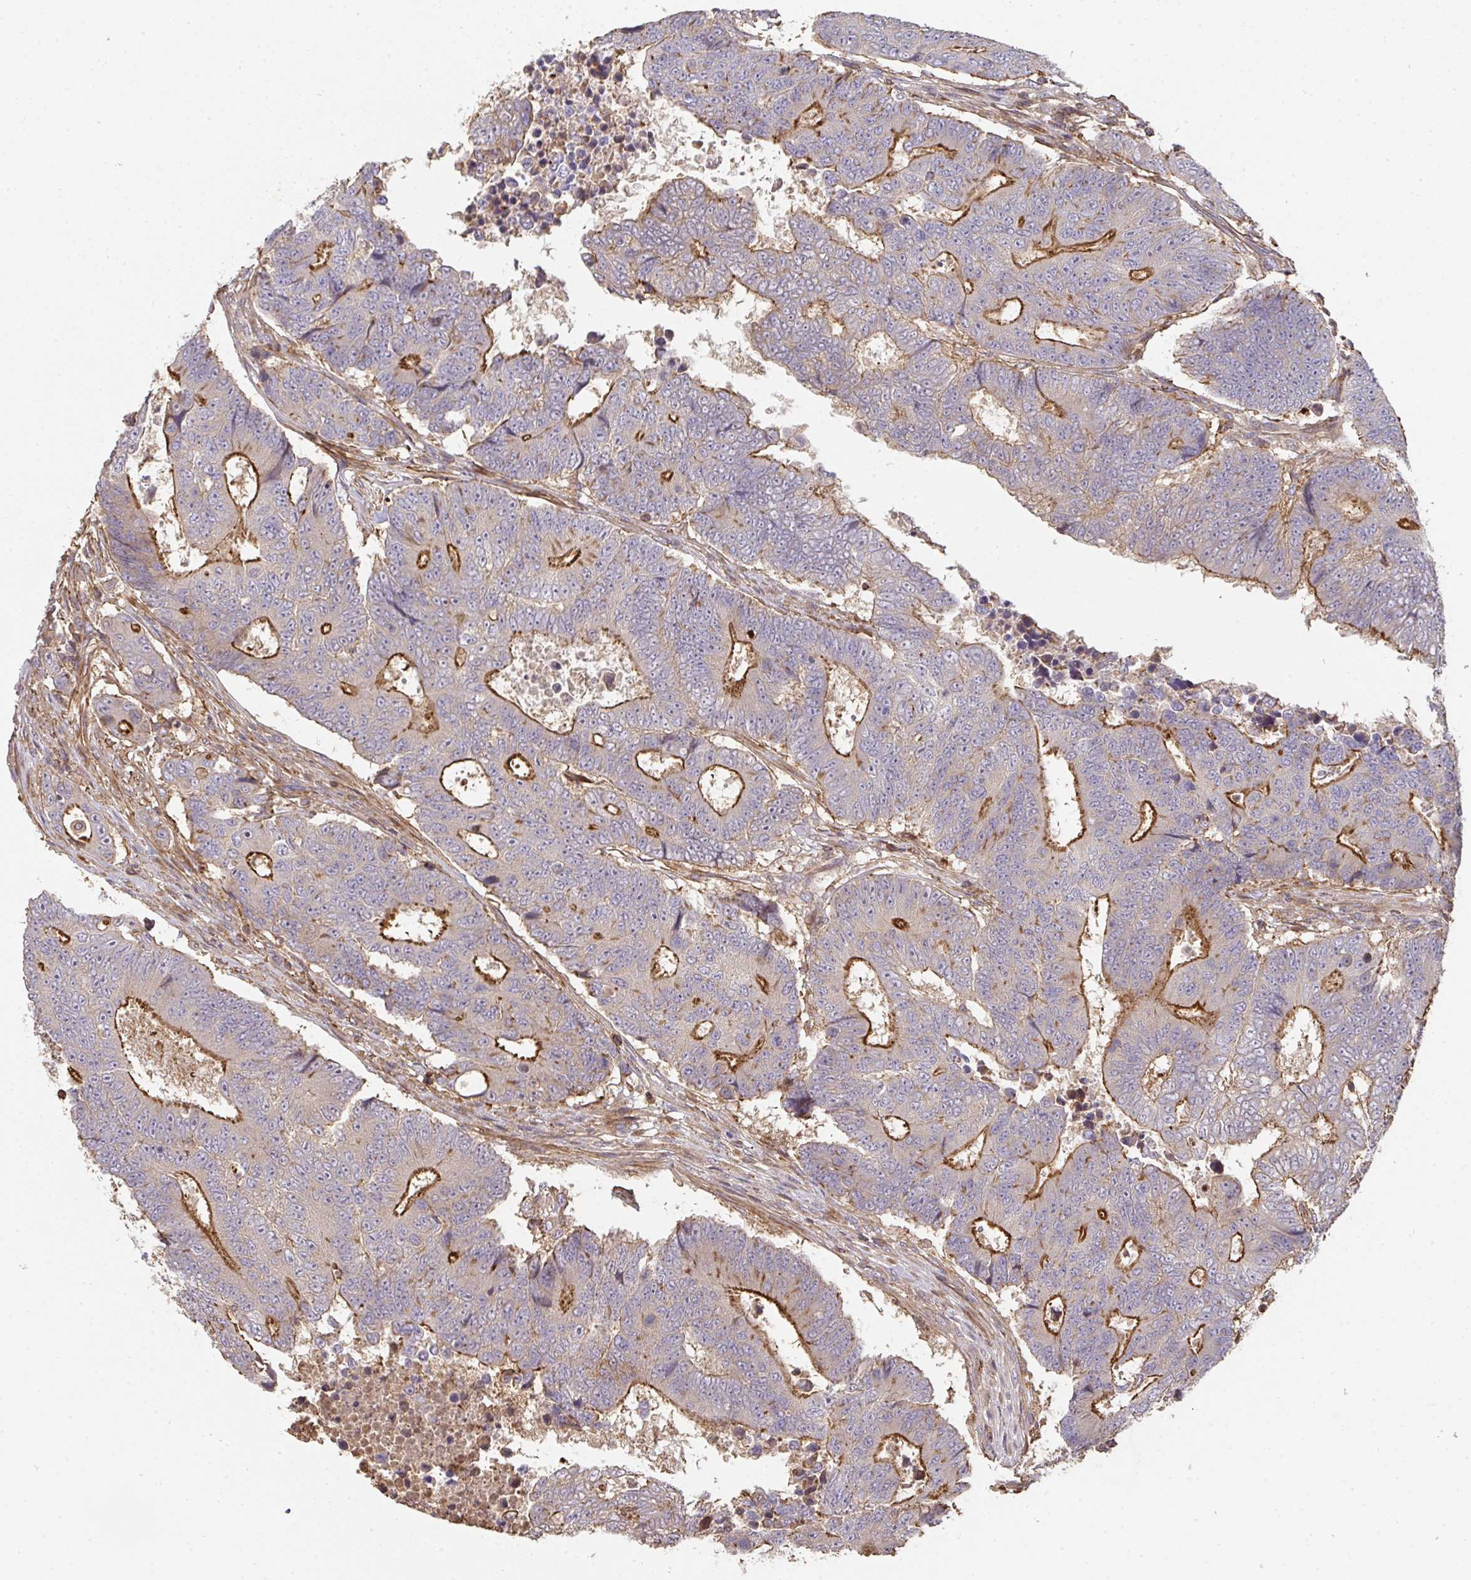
{"staining": {"intensity": "strong", "quantity": "25%-75%", "location": "cytoplasmic/membranous"}, "tissue": "colorectal cancer", "cell_type": "Tumor cells", "image_type": "cancer", "snomed": [{"axis": "morphology", "description": "Adenocarcinoma, NOS"}, {"axis": "topography", "description": "Colon"}], "caption": "About 25%-75% of tumor cells in human colorectal adenocarcinoma reveal strong cytoplasmic/membranous protein expression as visualized by brown immunohistochemical staining.", "gene": "TNMD", "patient": {"sex": "female", "age": 48}}